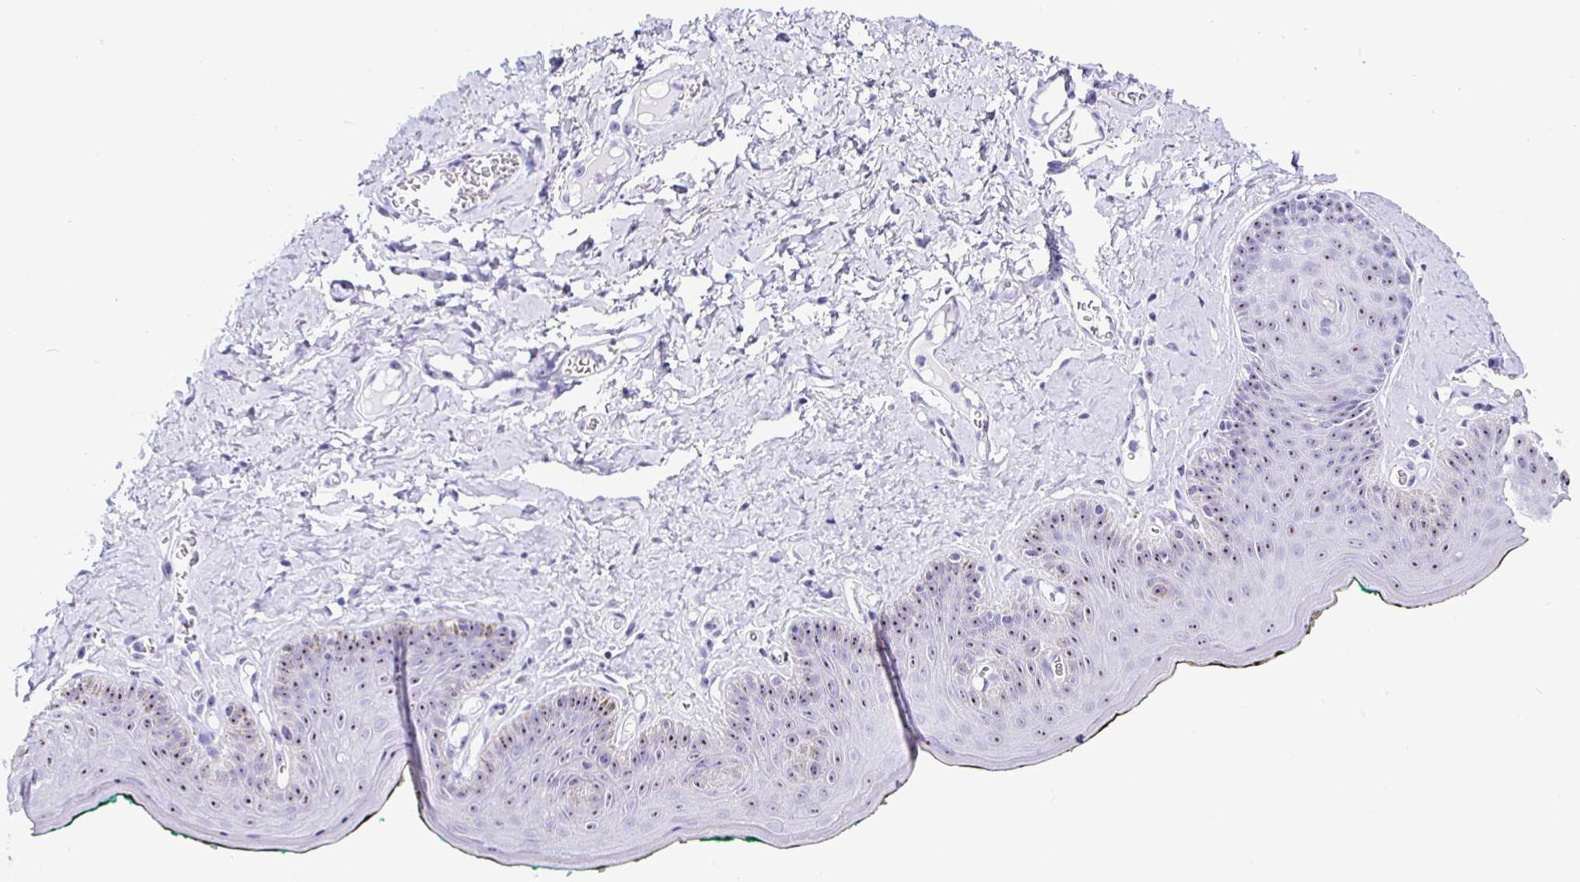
{"staining": {"intensity": "moderate", "quantity": "<25%", "location": "nuclear"}, "tissue": "skin", "cell_type": "Epidermal cells", "image_type": "normal", "snomed": [{"axis": "morphology", "description": "Normal tissue, NOS"}, {"axis": "topography", "description": "Vulva"}, {"axis": "topography", "description": "Peripheral nerve tissue"}], "caption": "An image of skin stained for a protein reveals moderate nuclear brown staining in epidermal cells. (IHC, brightfield microscopy, high magnification).", "gene": "PRAMEF18", "patient": {"sex": "female", "age": 66}}